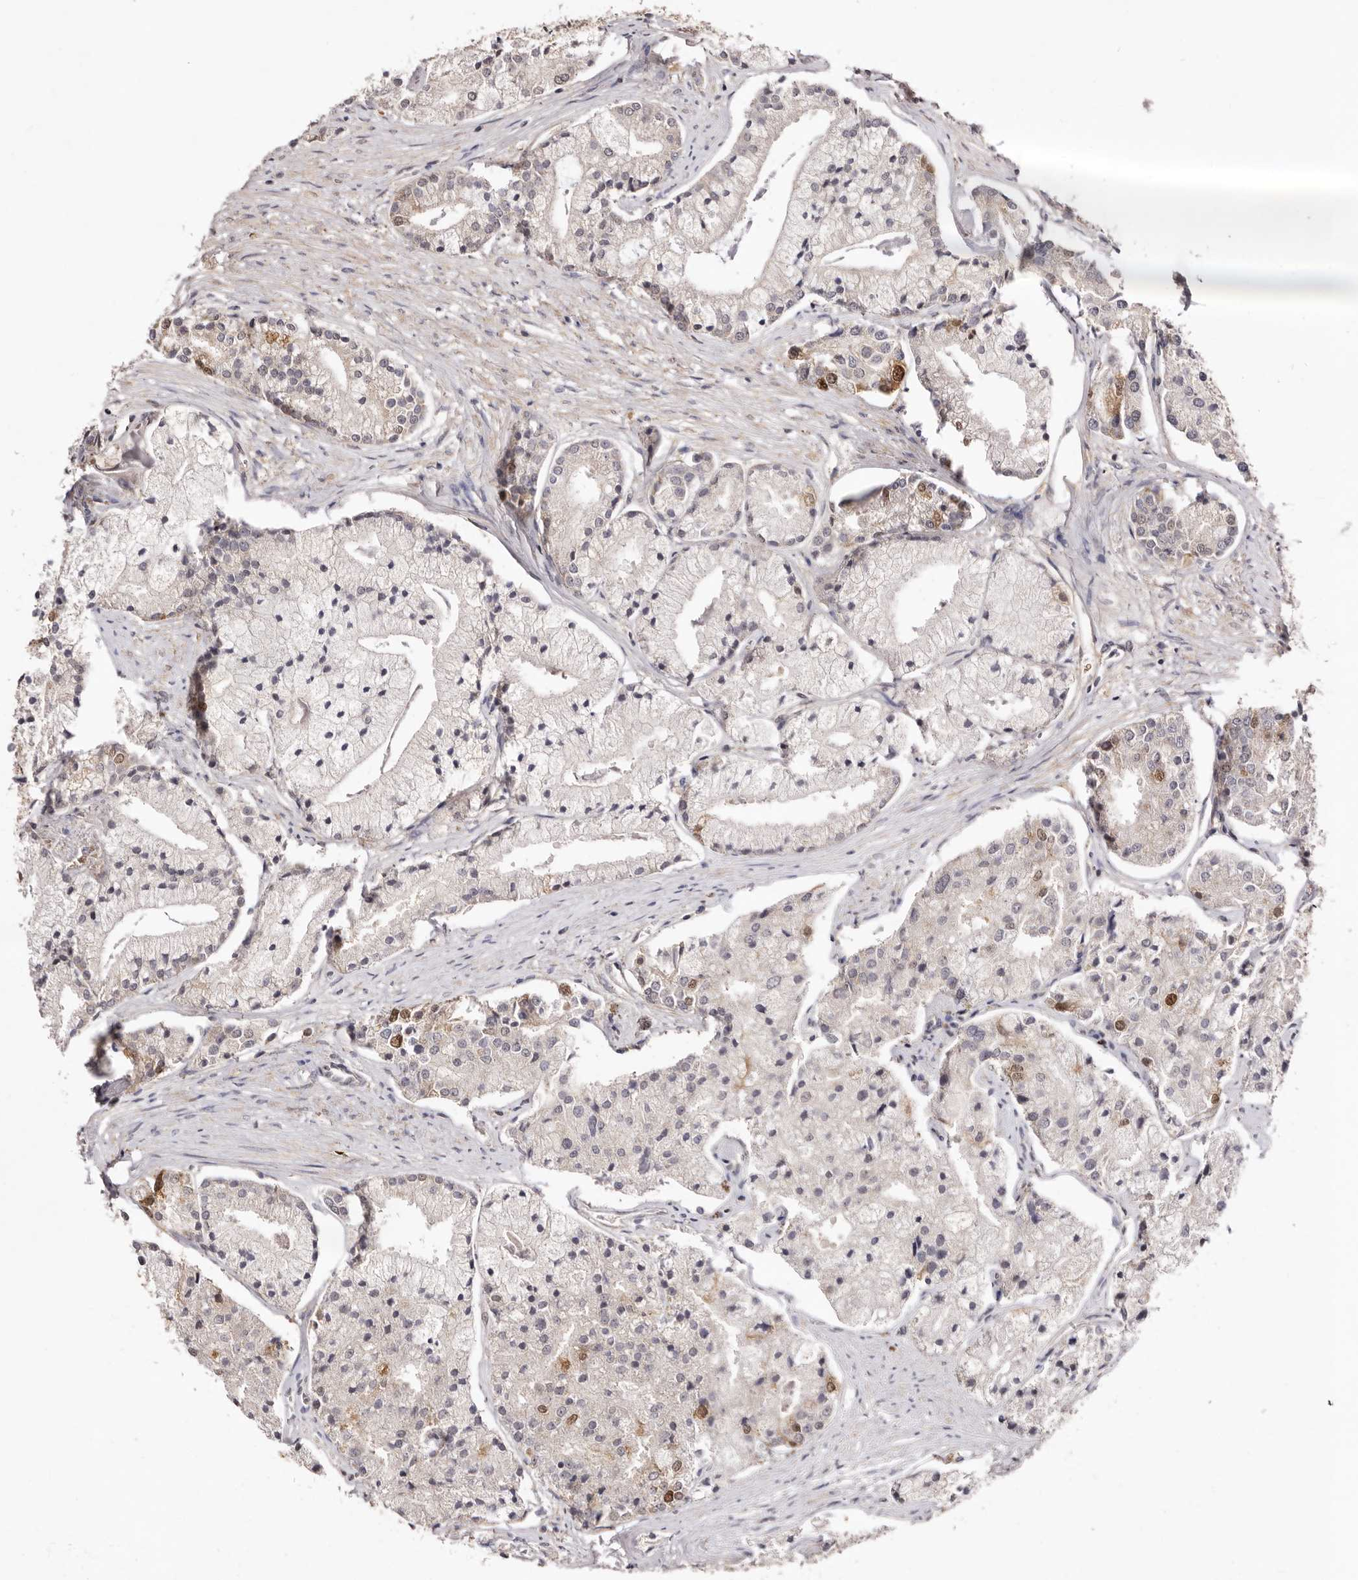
{"staining": {"intensity": "moderate", "quantity": "<25%", "location": "nuclear"}, "tissue": "prostate cancer", "cell_type": "Tumor cells", "image_type": "cancer", "snomed": [{"axis": "morphology", "description": "Adenocarcinoma, High grade"}, {"axis": "topography", "description": "Prostate"}], "caption": "Prostate cancer (high-grade adenocarcinoma) stained for a protein (brown) exhibits moderate nuclear positive expression in about <25% of tumor cells.", "gene": "NOTCH1", "patient": {"sex": "male", "age": 50}}